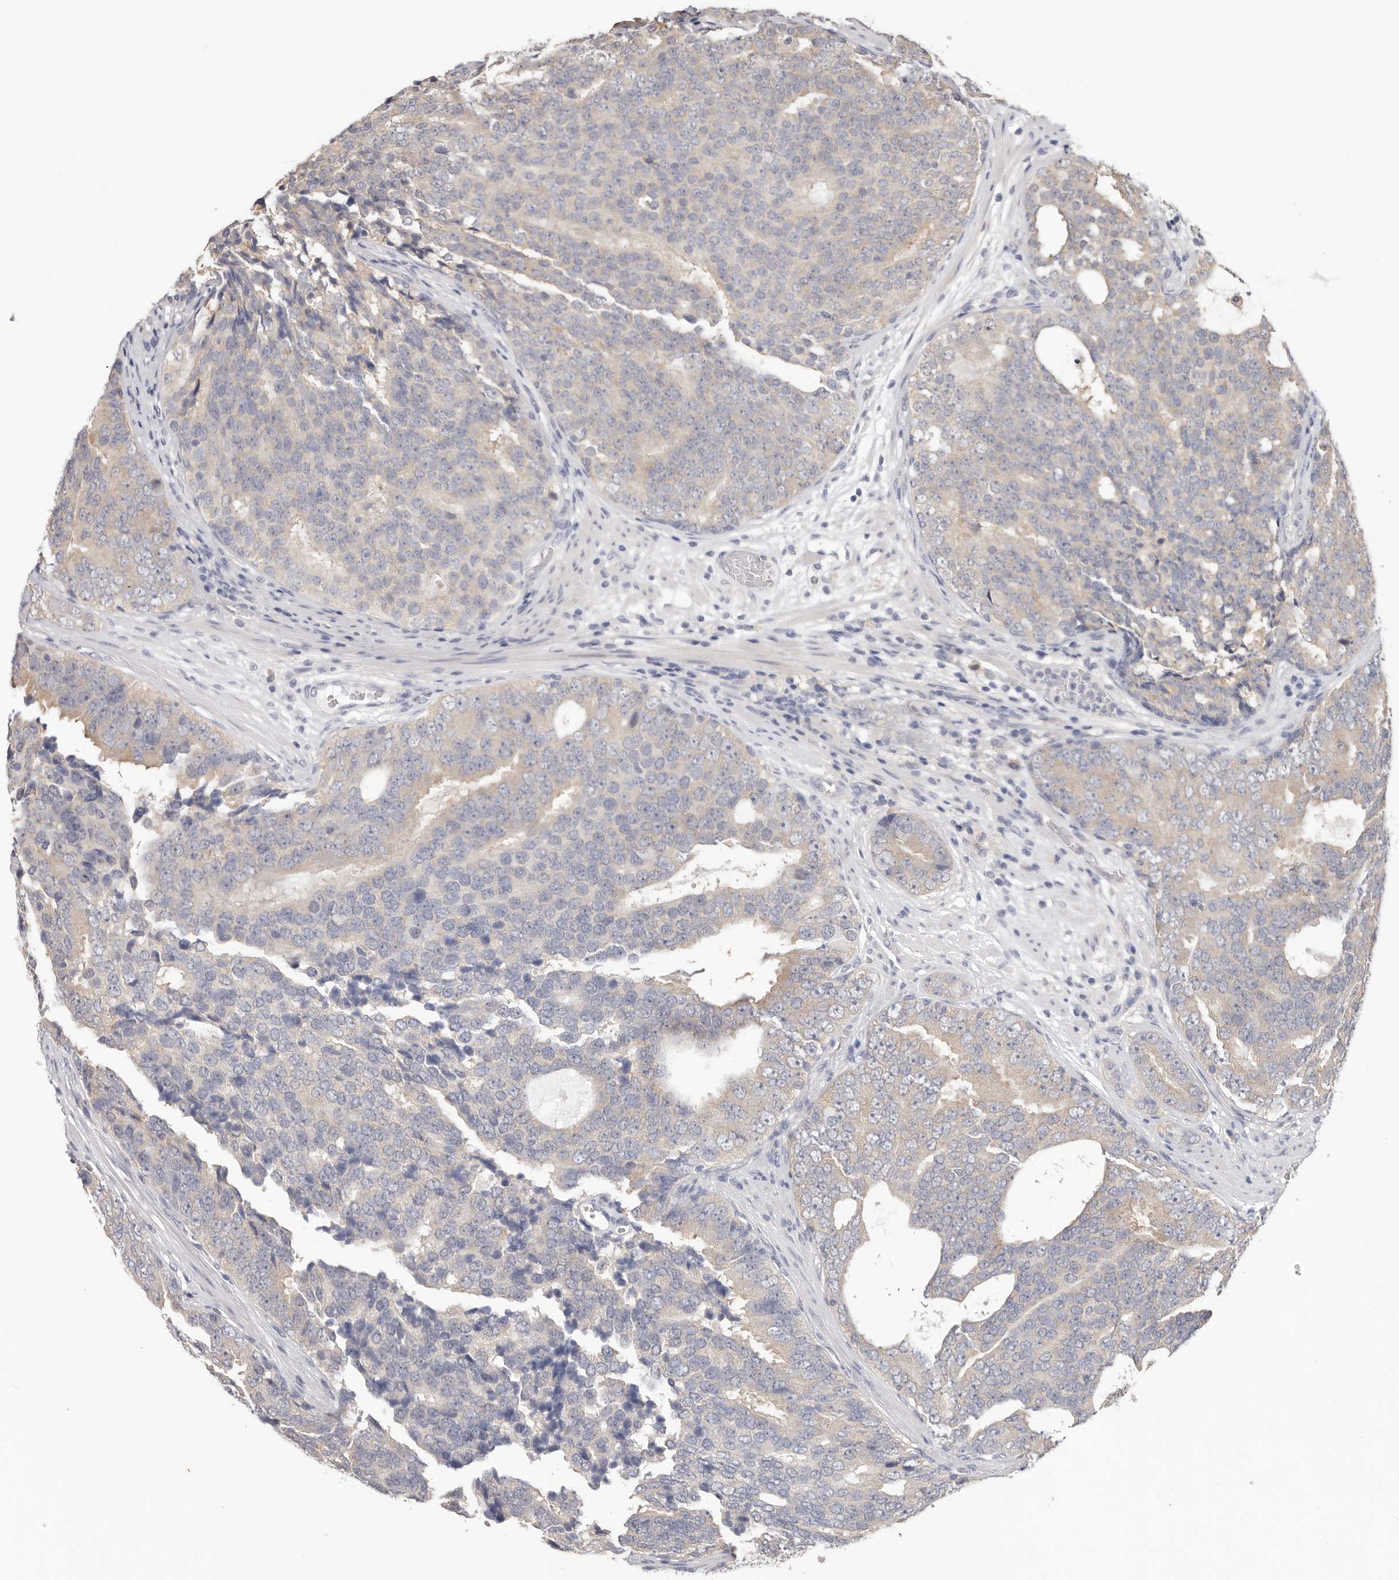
{"staining": {"intensity": "negative", "quantity": "none", "location": "none"}, "tissue": "prostate cancer", "cell_type": "Tumor cells", "image_type": "cancer", "snomed": [{"axis": "morphology", "description": "Adenocarcinoma, High grade"}, {"axis": "topography", "description": "Prostate"}], "caption": "DAB immunohistochemical staining of human prostate adenocarcinoma (high-grade) demonstrates no significant staining in tumor cells.", "gene": "WDR77", "patient": {"sex": "male", "age": 56}}